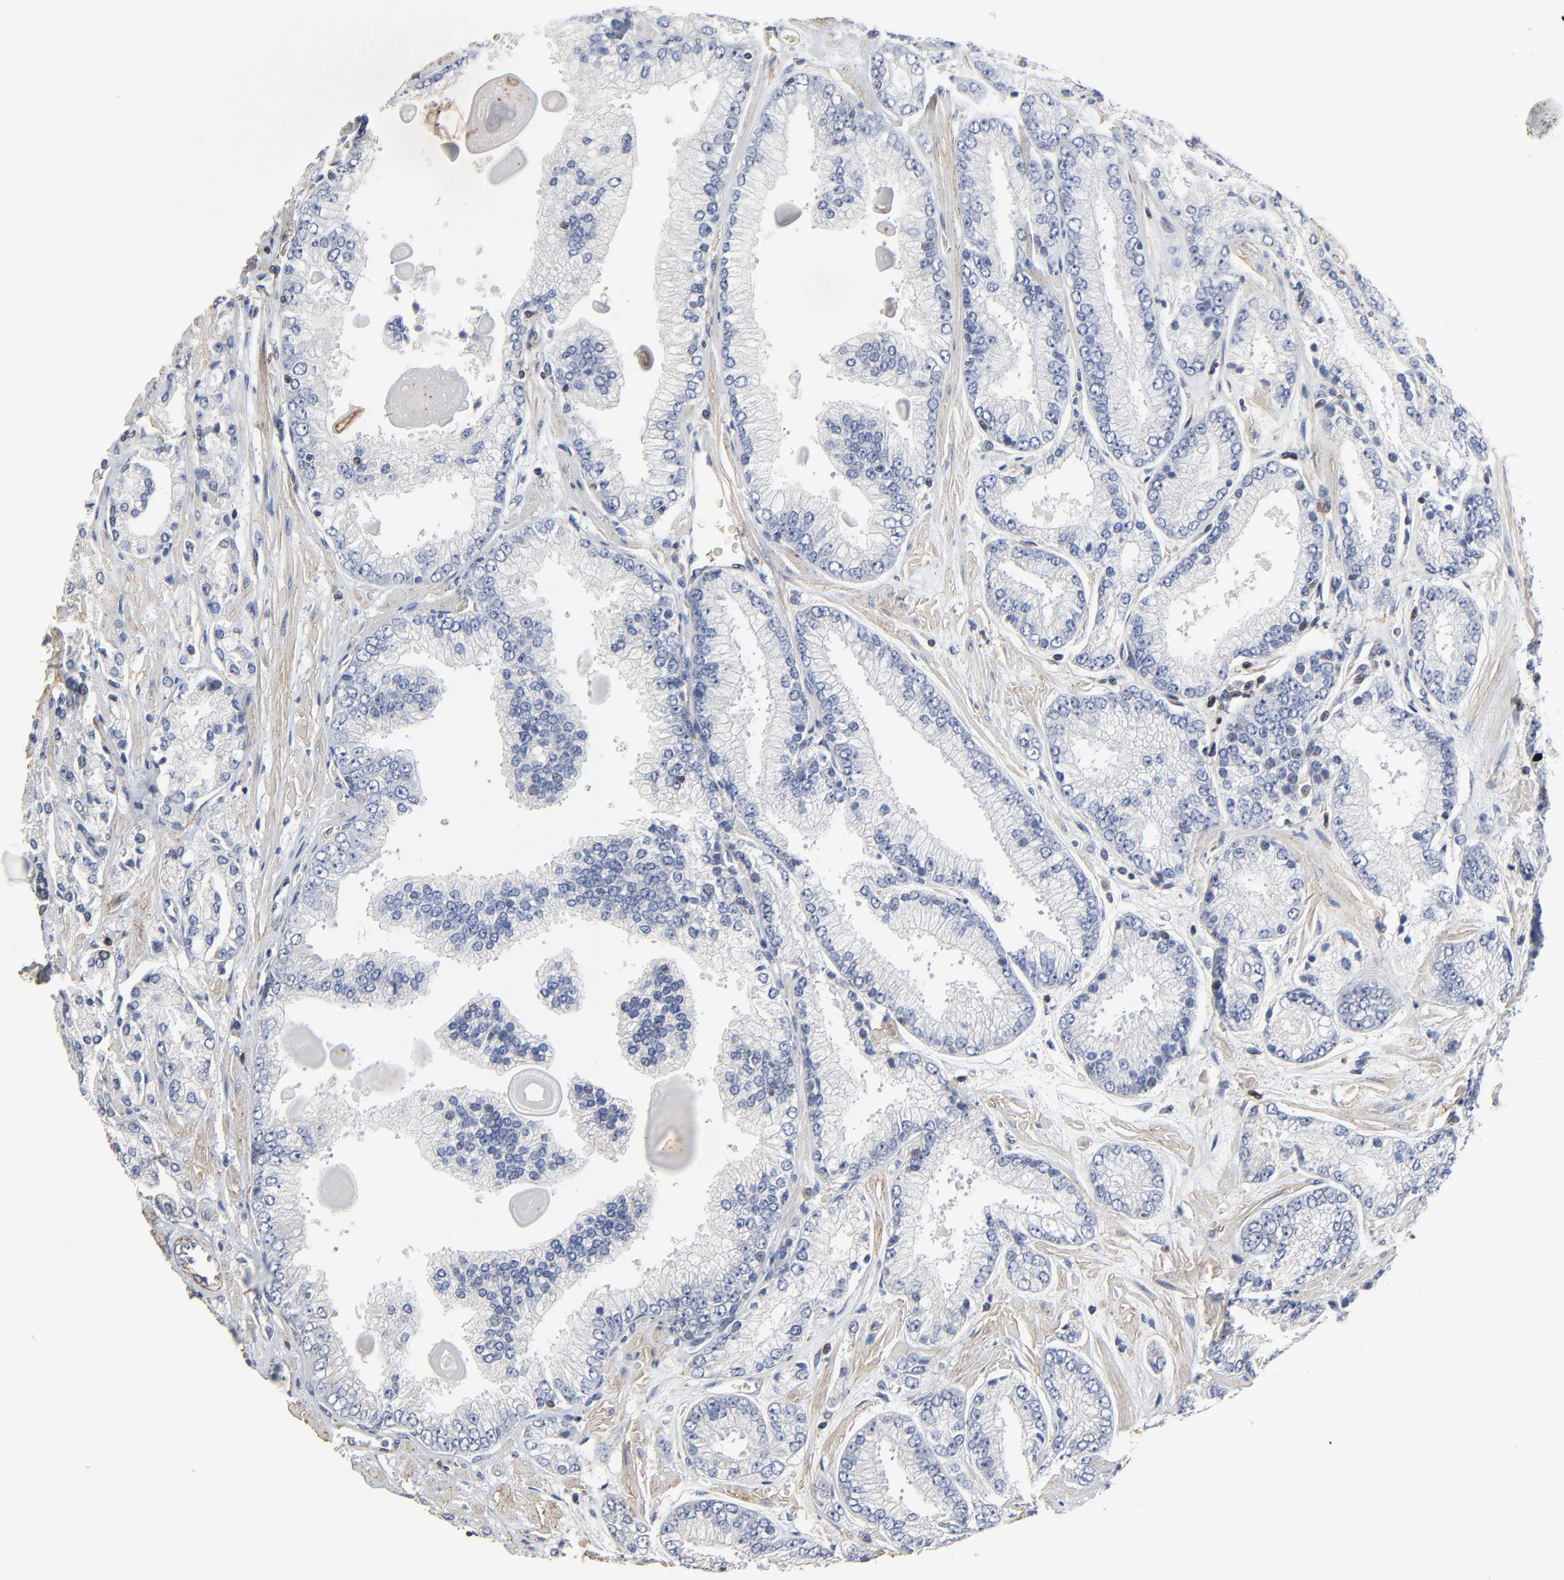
{"staining": {"intensity": "negative", "quantity": "none", "location": "none"}, "tissue": "prostate cancer", "cell_type": "Tumor cells", "image_type": "cancer", "snomed": [{"axis": "morphology", "description": "Adenocarcinoma, High grade"}, {"axis": "topography", "description": "Prostate"}], "caption": "The photomicrograph displays no significant expression in tumor cells of high-grade adenocarcinoma (prostate). (Brightfield microscopy of DAB (3,3'-diaminobenzidine) immunohistochemistry at high magnification).", "gene": "SKAP1", "patient": {"sex": "male", "age": 71}}